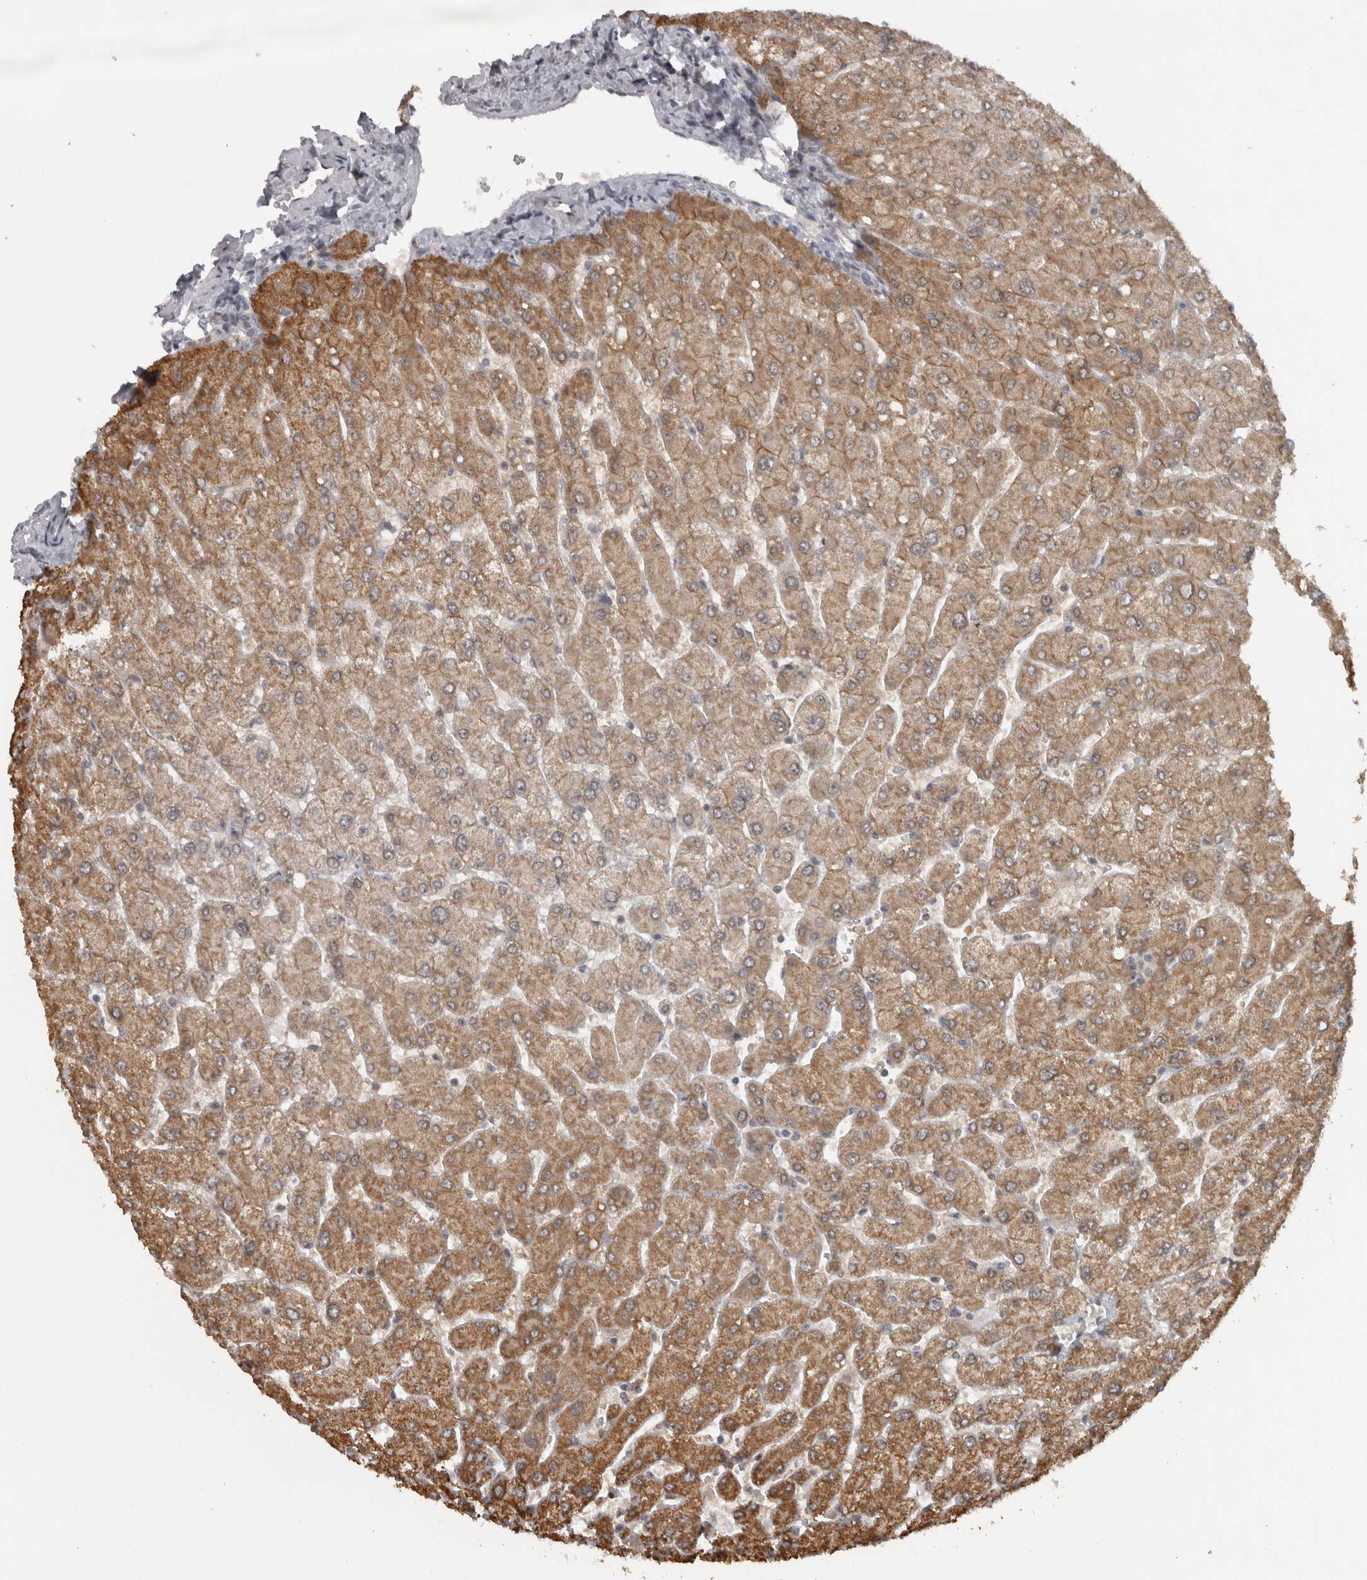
{"staining": {"intensity": "negative", "quantity": "none", "location": "none"}, "tissue": "liver", "cell_type": "Cholangiocytes", "image_type": "normal", "snomed": [{"axis": "morphology", "description": "Normal tissue, NOS"}, {"axis": "topography", "description": "Liver"}], "caption": "Immunohistochemistry micrograph of benign liver stained for a protein (brown), which exhibits no staining in cholangiocytes.", "gene": "MICU3", "patient": {"sex": "male", "age": 55}}